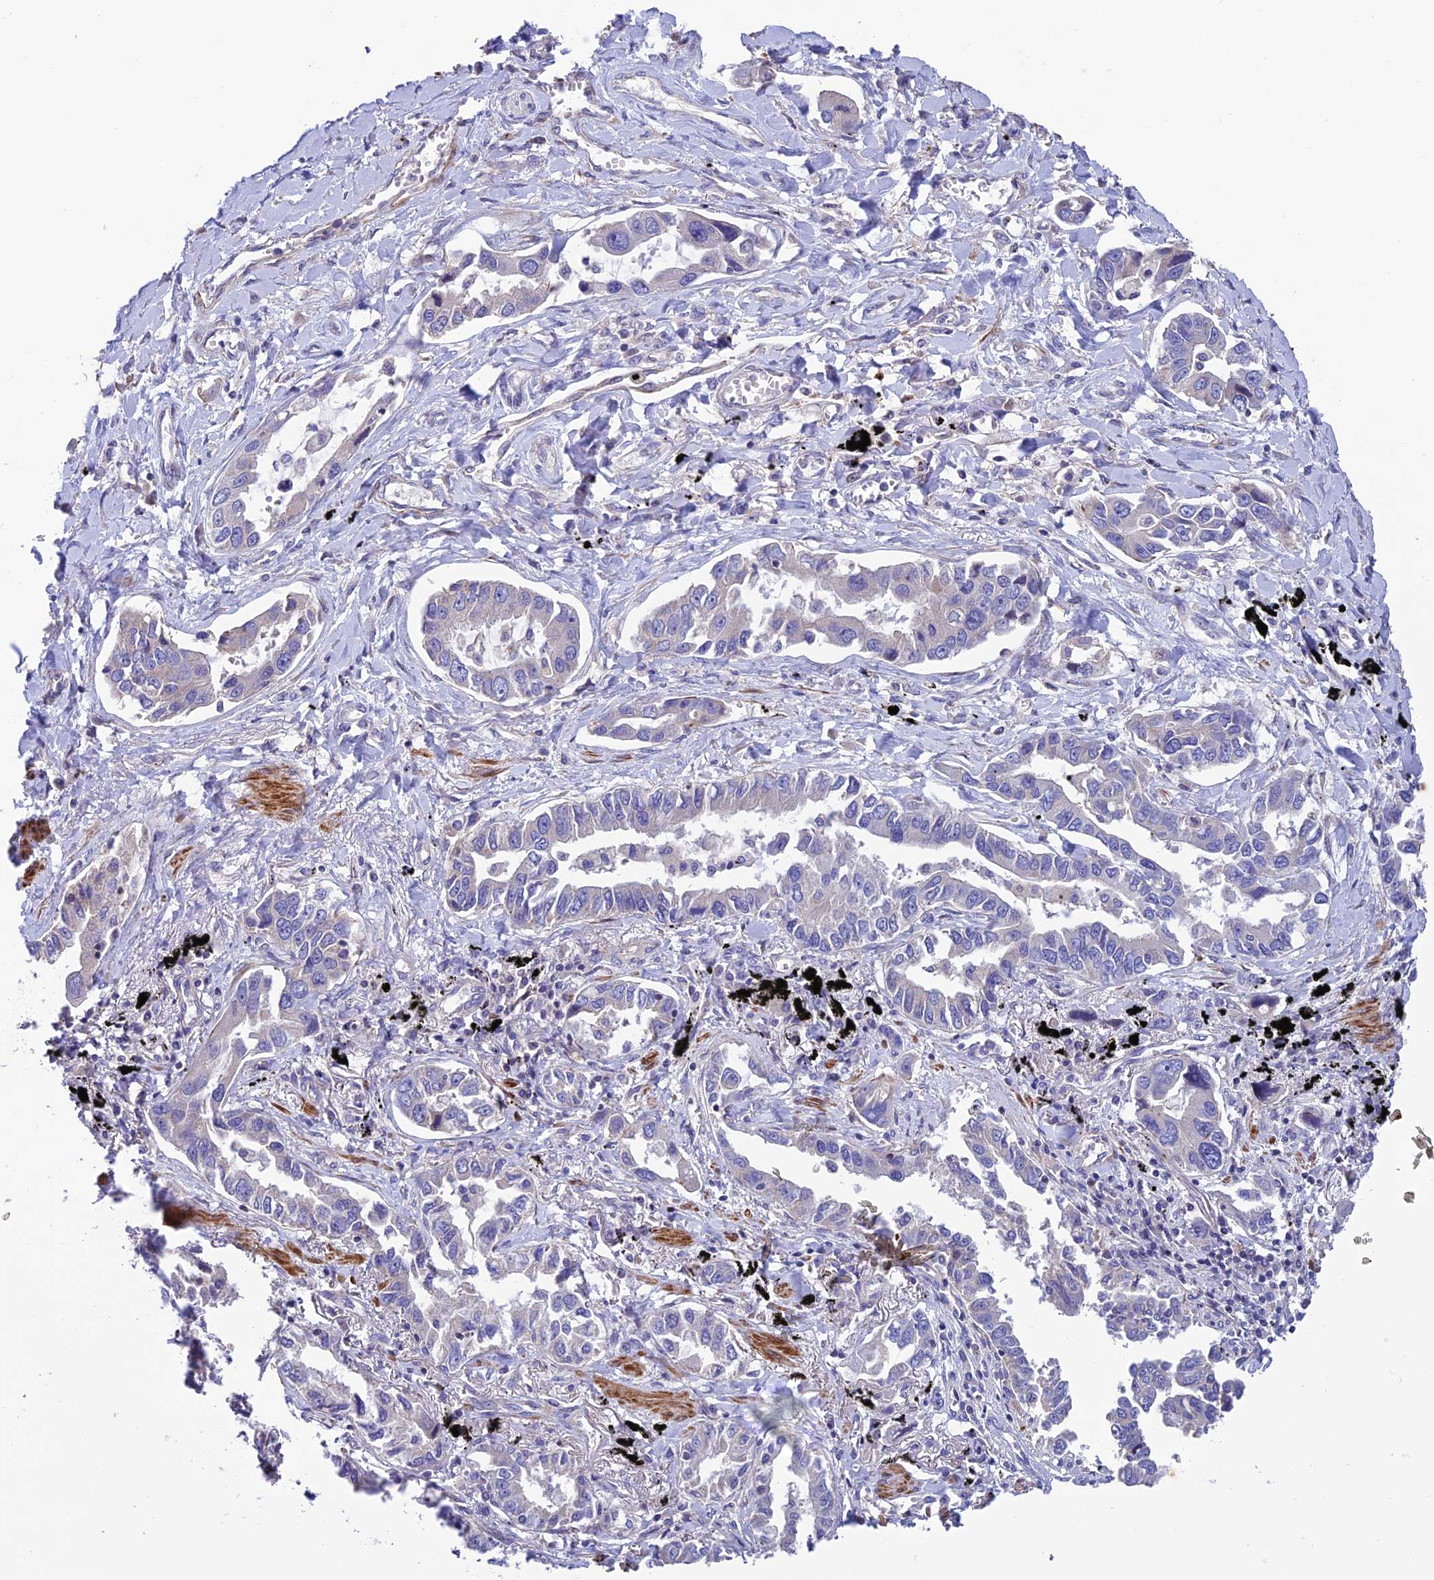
{"staining": {"intensity": "negative", "quantity": "none", "location": "none"}, "tissue": "lung cancer", "cell_type": "Tumor cells", "image_type": "cancer", "snomed": [{"axis": "morphology", "description": "Adenocarcinoma, NOS"}, {"axis": "topography", "description": "Lung"}], "caption": "DAB immunohistochemical staining of lung adenocarcinoma shows no significant positivity in tumor cells.", "gene": "FAM178B", "patient": {"sex": "male", "age": 67}}